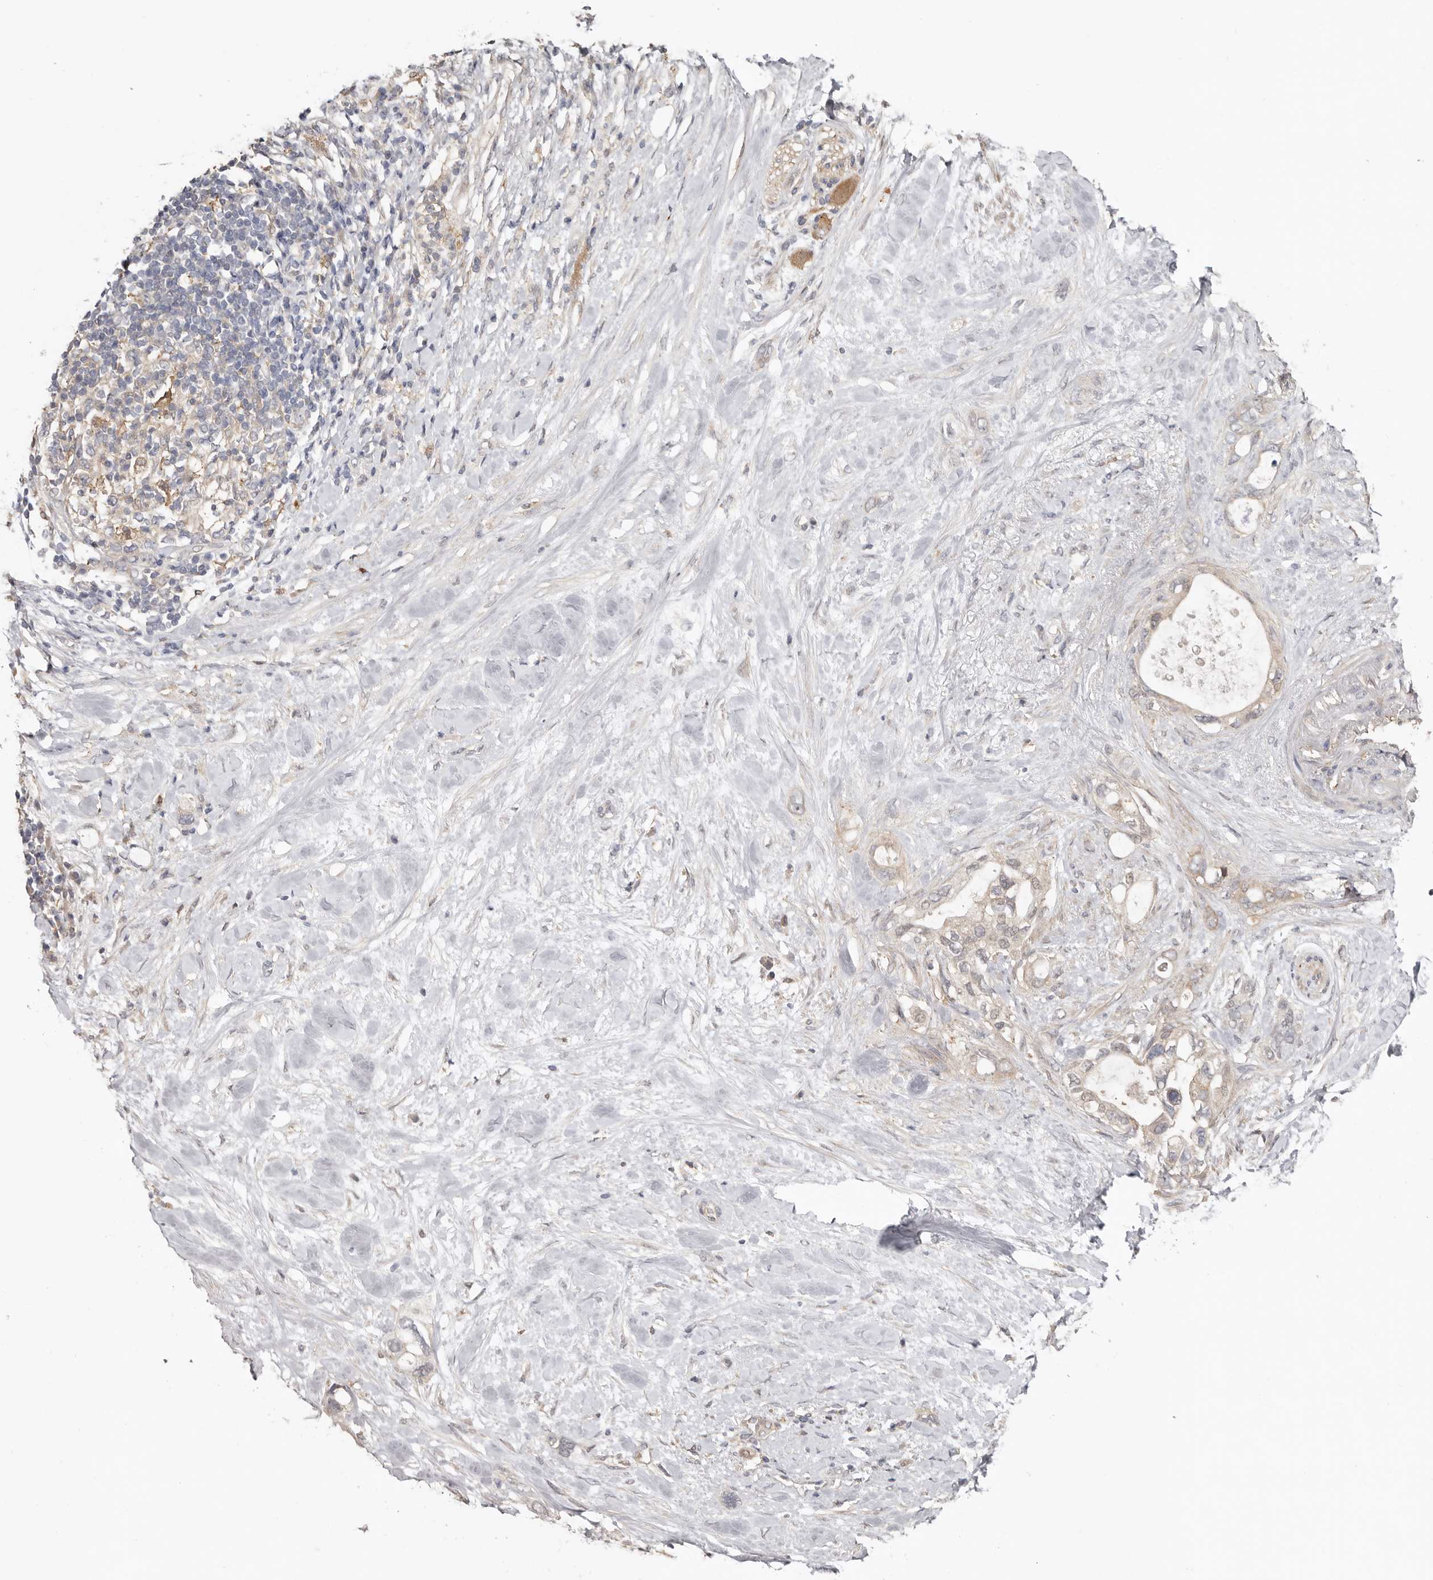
{"staining": {"intensity": "weak", "quantity": "25%-75%", "location": "cytoplasmic/membranous"}, "tissue": "pancreatic cancer", "cell_type": "Tumor cells", "image_type": "cancer", "snomed": [{"axis": "morphology", "description": "Adenocarcinoma, NOS"}, {"axis": "topography", "description": "Pancreas"}], "caption": "A high-resolution micrograph shows immunohistochemistry staining of pancreatic cancer, which exhibits weak cytoplasmic/membranous expression in about 25%-75% of tumor cells.", "gene": "MSRB2", "patient": {"sex": "female", "age": 56}}